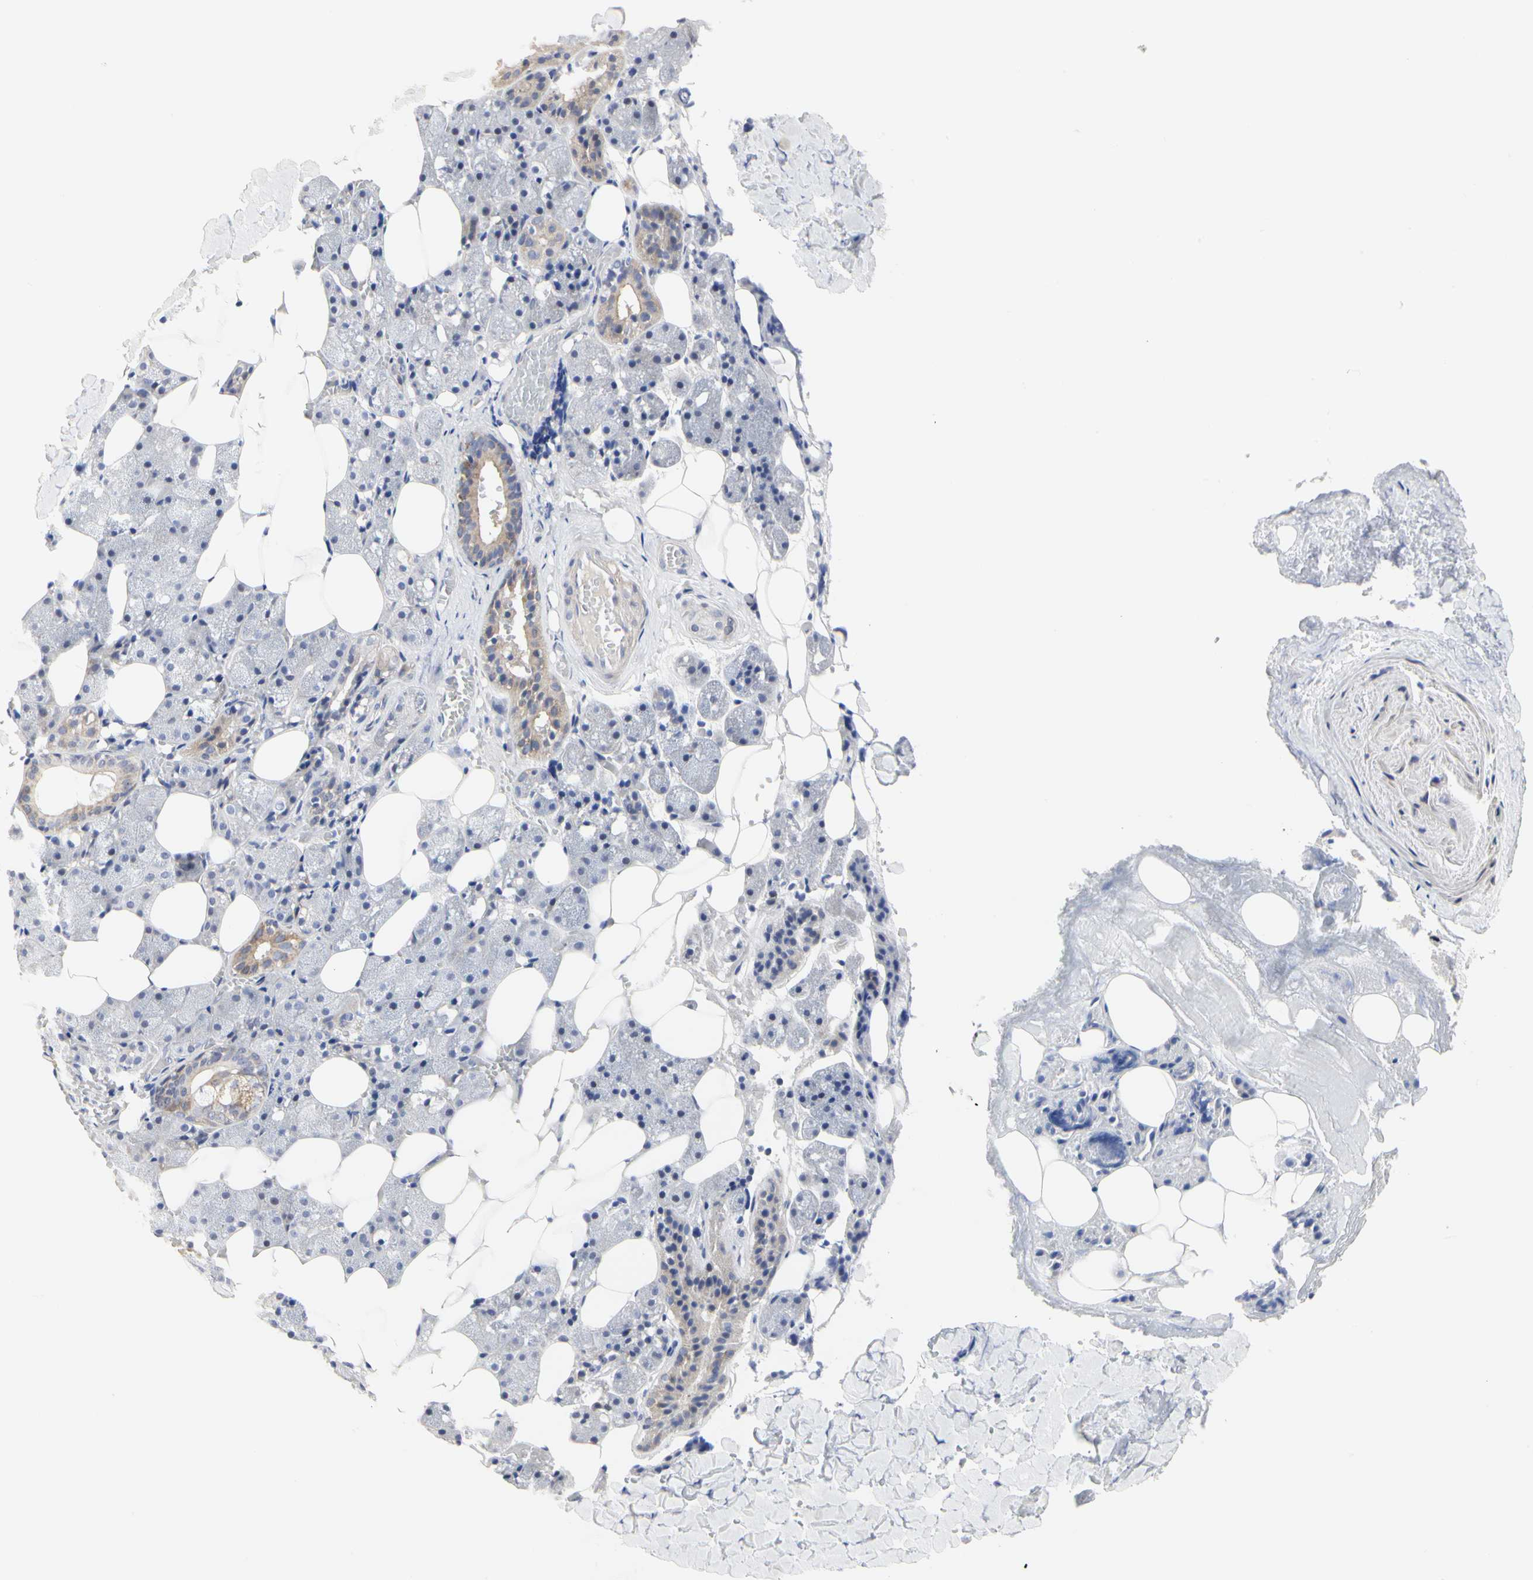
{"staining": {"intensity": "negative", "quantity": "none", "location": "none"}, "tissue": "salivary gland", "cell_type": "Glandular cells", "image_type": "normal", "snomed": [{"axis": "morphology", "description": "Normal tissue, NOS"}, {"axis": "topography", "description": "Salivary gland"}], "caption": "This is an immunohistochemistry (IHC) histopathology image of benign salivary gland. There is no expression in glandular cells.", "gene": "SHANK2", "patient": {"sex": "female", "age": 55}}